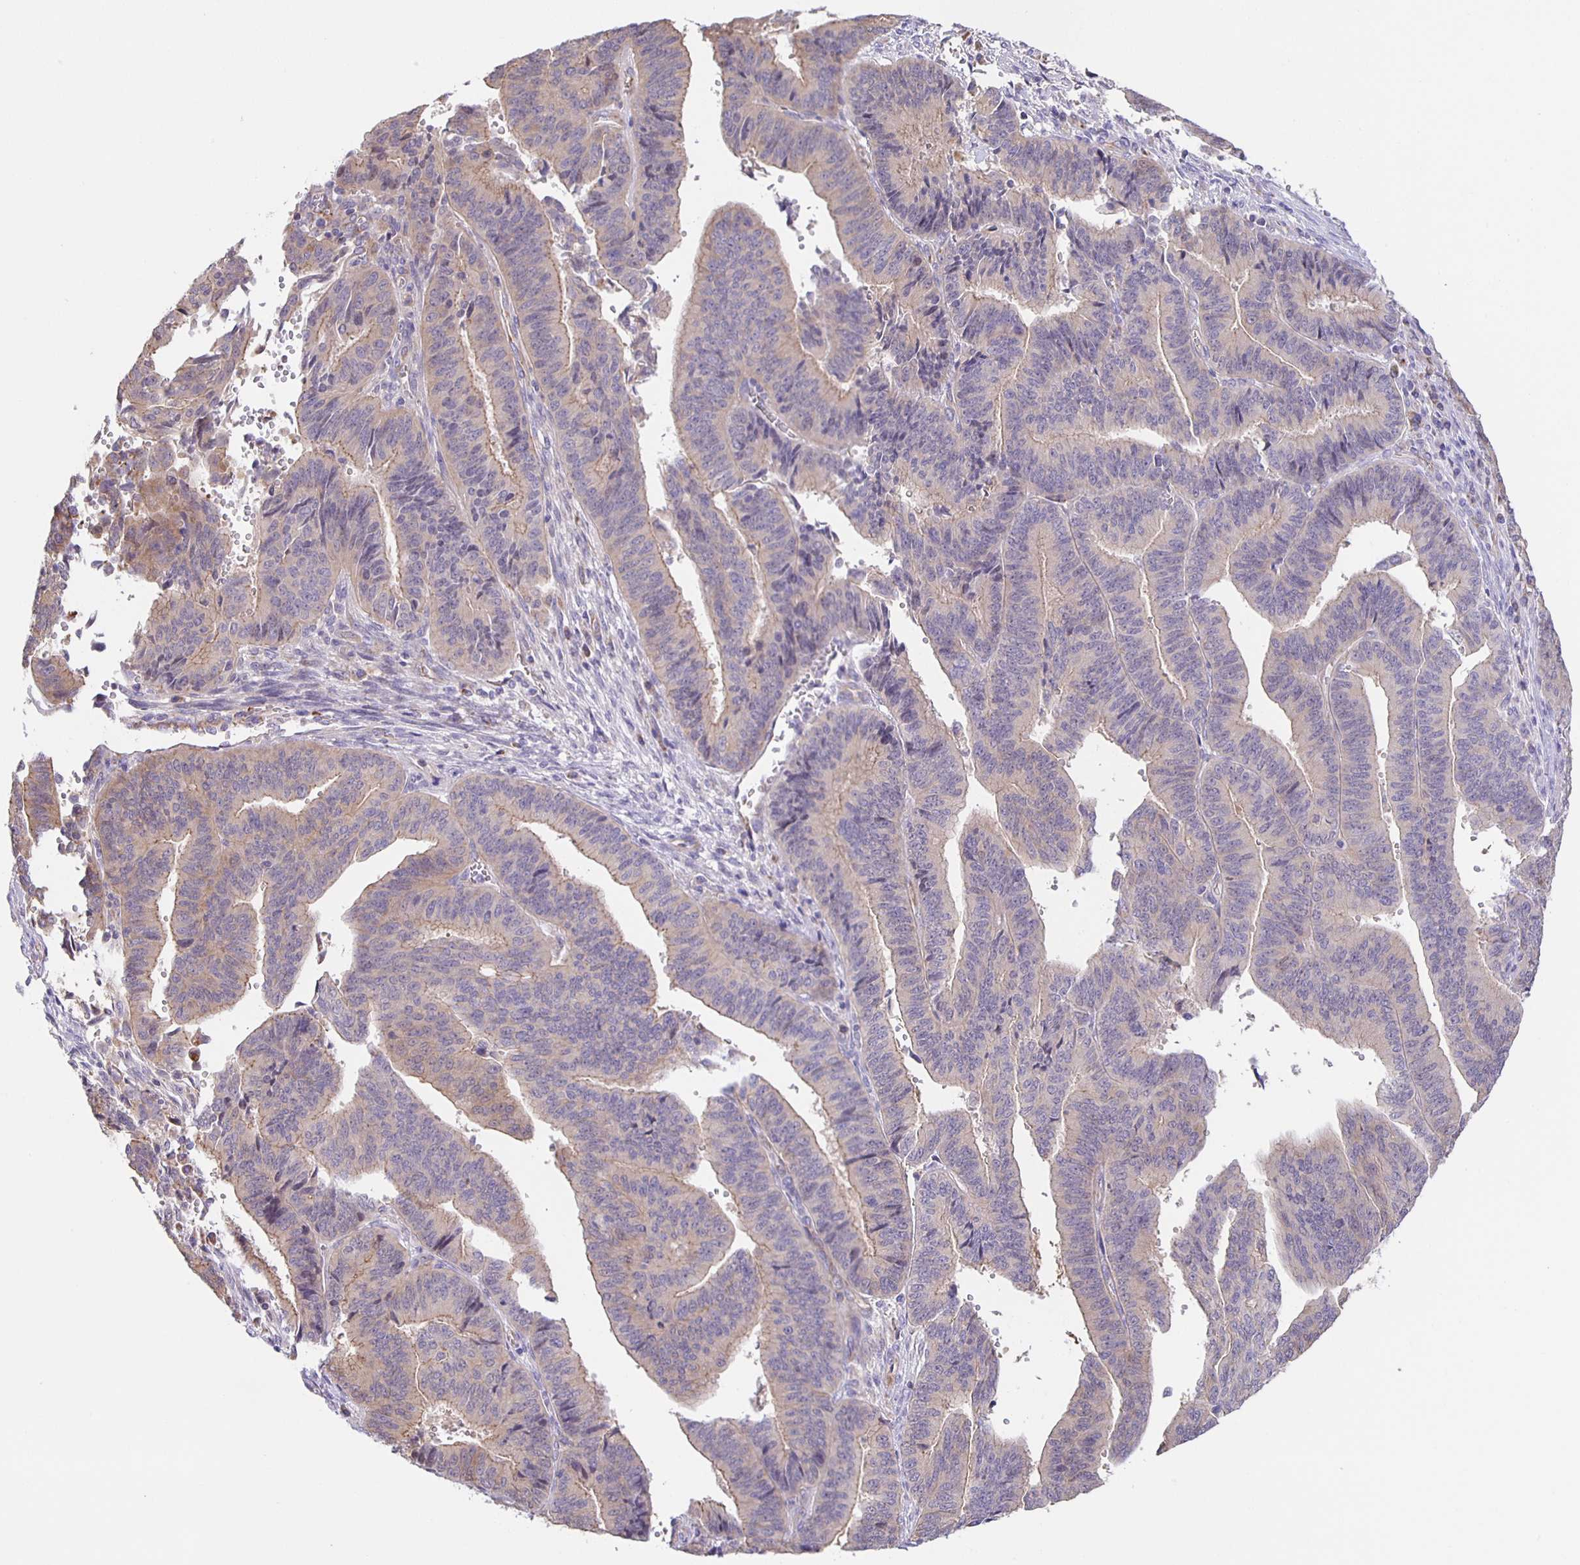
{"staining": {"intensity": "weak", "quantity": "<25%", "location": "cytoplasmic/membranous"}, "tissue": "endometrial cancer", "cell_type": "Tumor cells", "image_type": "cancer", "snomed": [{"axis": "morphology", "description": "Adenocarcinoma, NOS"}, {"axis": "topography", "description": "Endometrium"}], "caption": "The histopathology image displays no significant positivity in tumor cells of adenocarcinoma (endometrial).", "gene": "JMJD4", "patient": {"sex": "female", "age": 65}}